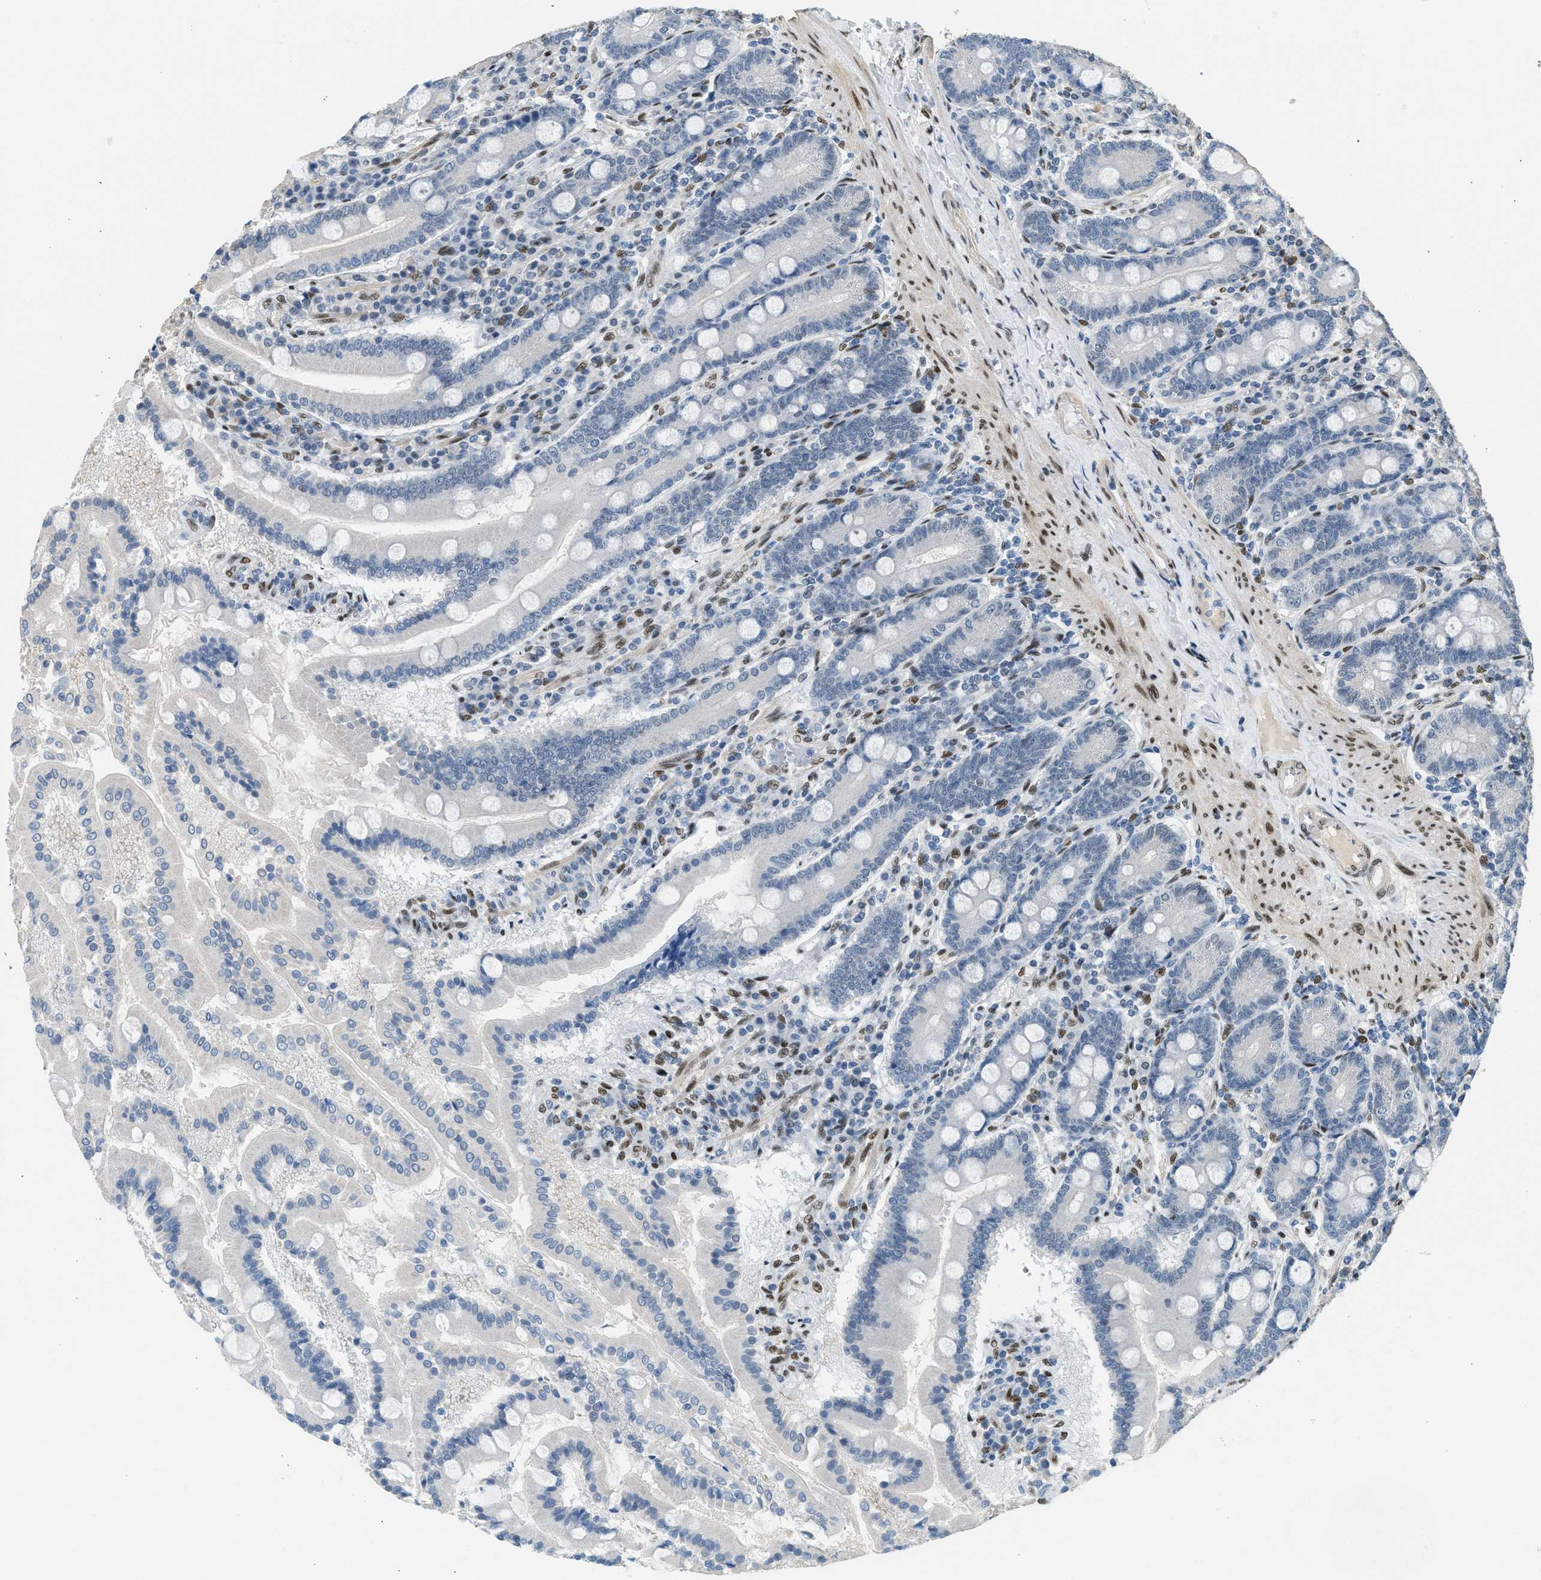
{"staining": {"intensity": "negative", "quantity": "none", "location": "none"}, "tissue": "duodenum", "cell_type": "Glandular cells", "image_type": "normal", "snomed": [{"axis": "morphology", "description": "Normal tissue, NOS"}, {"axis": "topography", "description": "Duodenum"}], "caption": "IHC image of unremarkable human duodenum stained for a protein (brown), which shows no positivity in glandular cells.", "gene": "ZBTB20", "patient": {"sex": "male", "age": 50}}